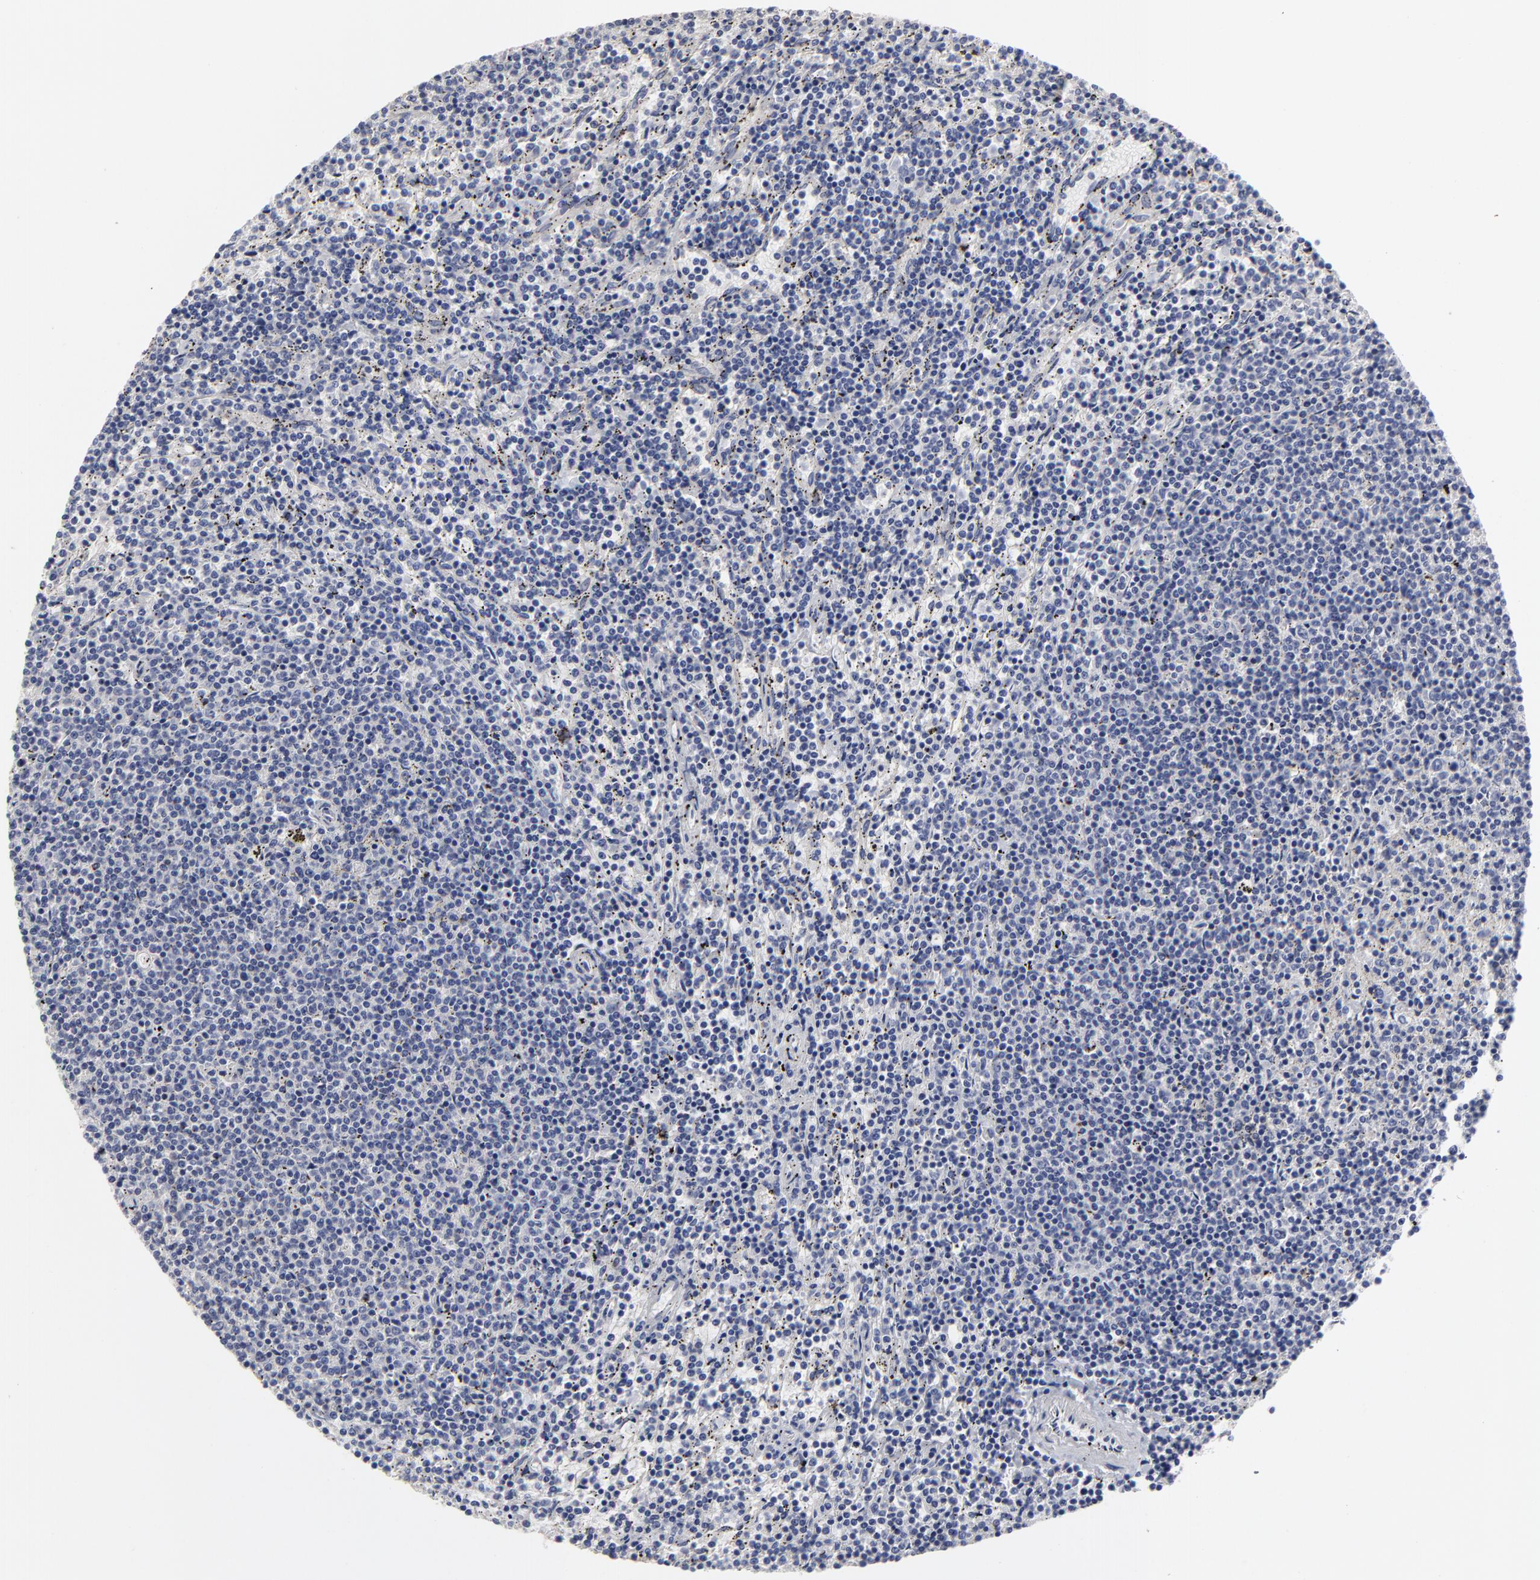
{"staining": {"intensity": "negative", "quantity": "none", "location": "none"}, "tissue": "lymphoma", "cell_type": "Tumor cells", "image_type": "cancer", "snomed": [{"axis": "morphology", "description": "Malignant lymphoma, non-Hodgkin's type, Low grade"}, {"axis": "topography", "description": "Spleen"}], "caption": "Human lymphoma stained for a protein using IHC reveals no staining in tumor cells.", "gene": "MAGEA10", "patient": {"sex": "female", "age": 50}}